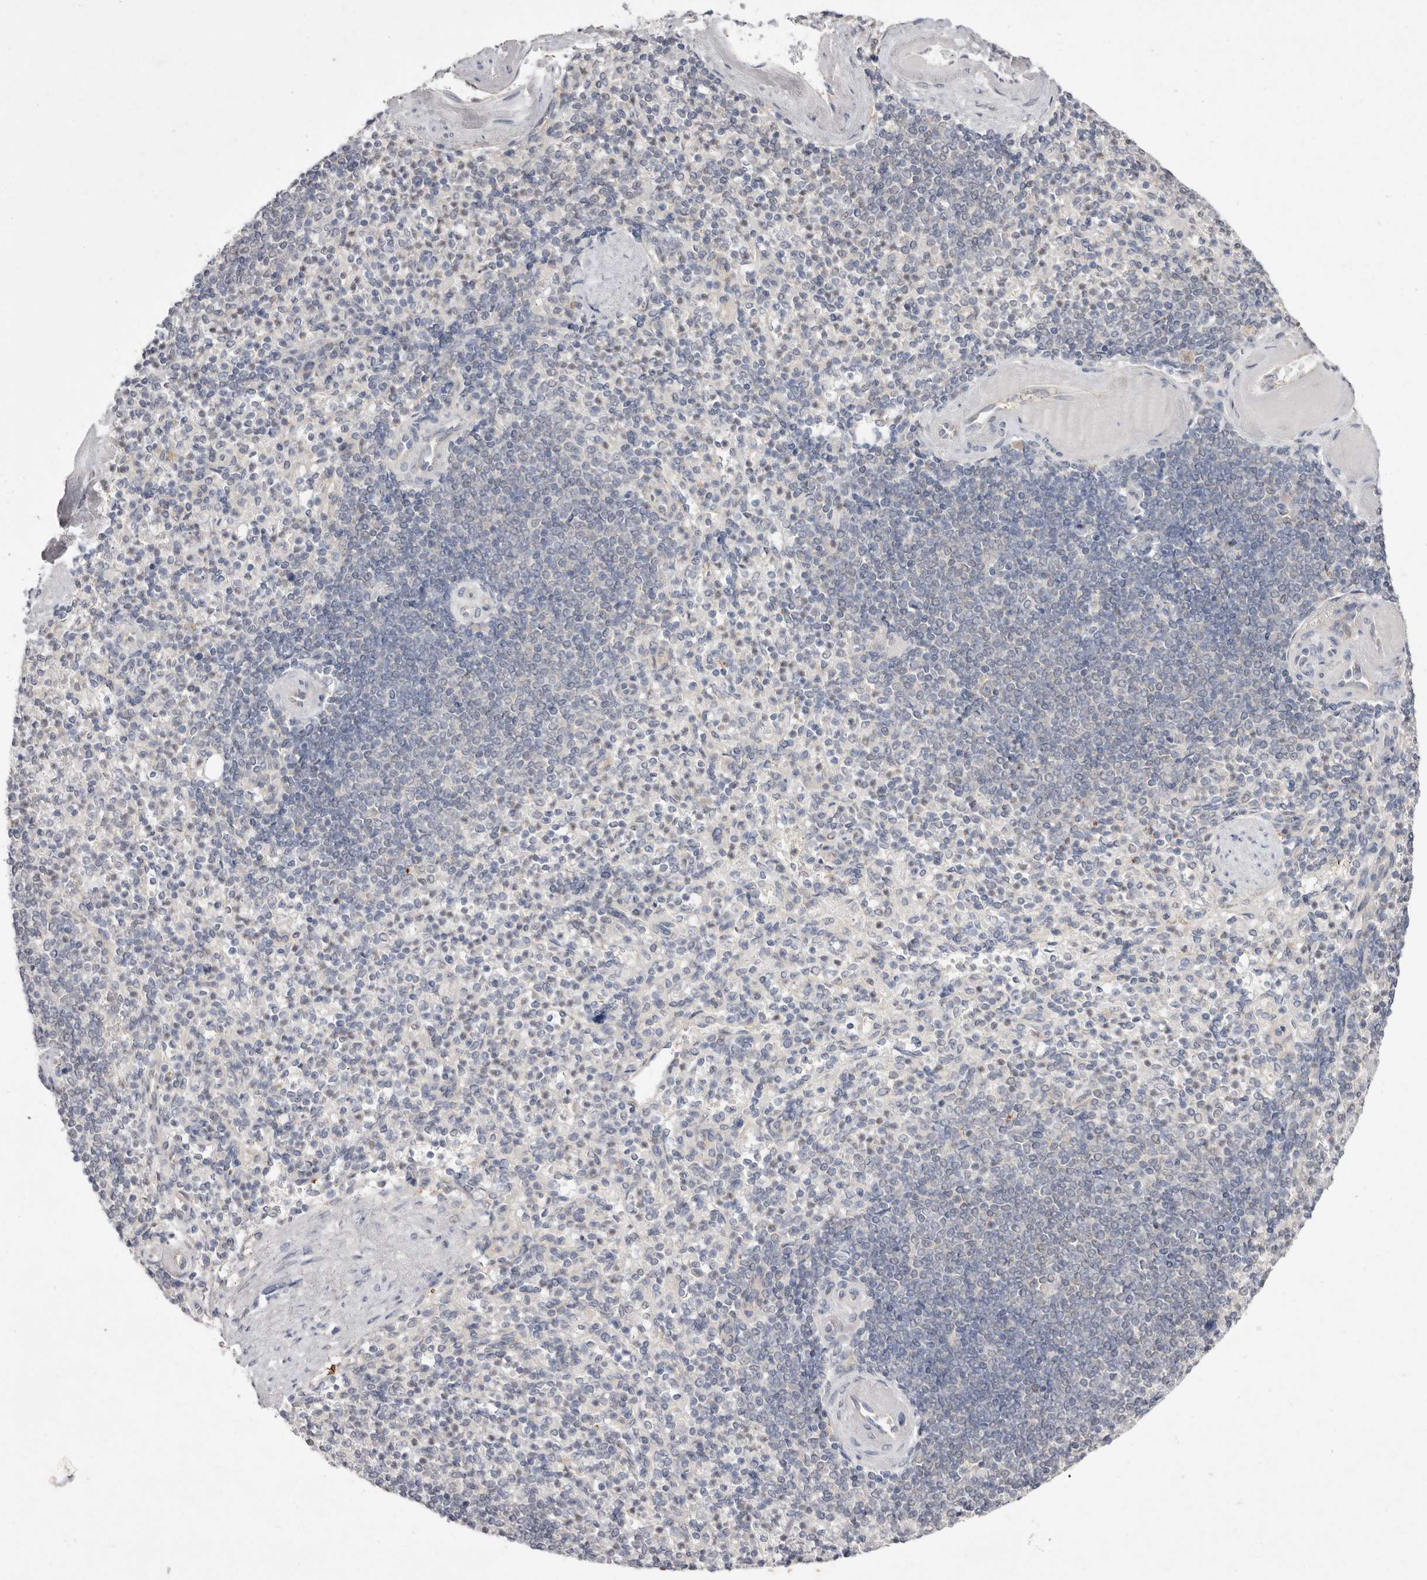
{"staining": {"intensity": "negative", "quantity": "none", "location": "none"}, "tissue": "spleen", "cell_type": "Cells in red pulp", "image_type": "normal", "snomed": [{"axis": "morphology", "description": "Normal tissue, NOS"}, {"axis": "topography", "description": "Spleen"}], "caption": "Immunohistochemistry photomicrograph of benign human spleen stained for a protein (brown), which demonstrates no positivity in cells in red pulp. (DAB (3,3'-diaminobenzidine) IHC visualized using brightfield microscopy, high magnification).", "gene": "TADA1", "patient": {"sex": "female", "age": 74}}